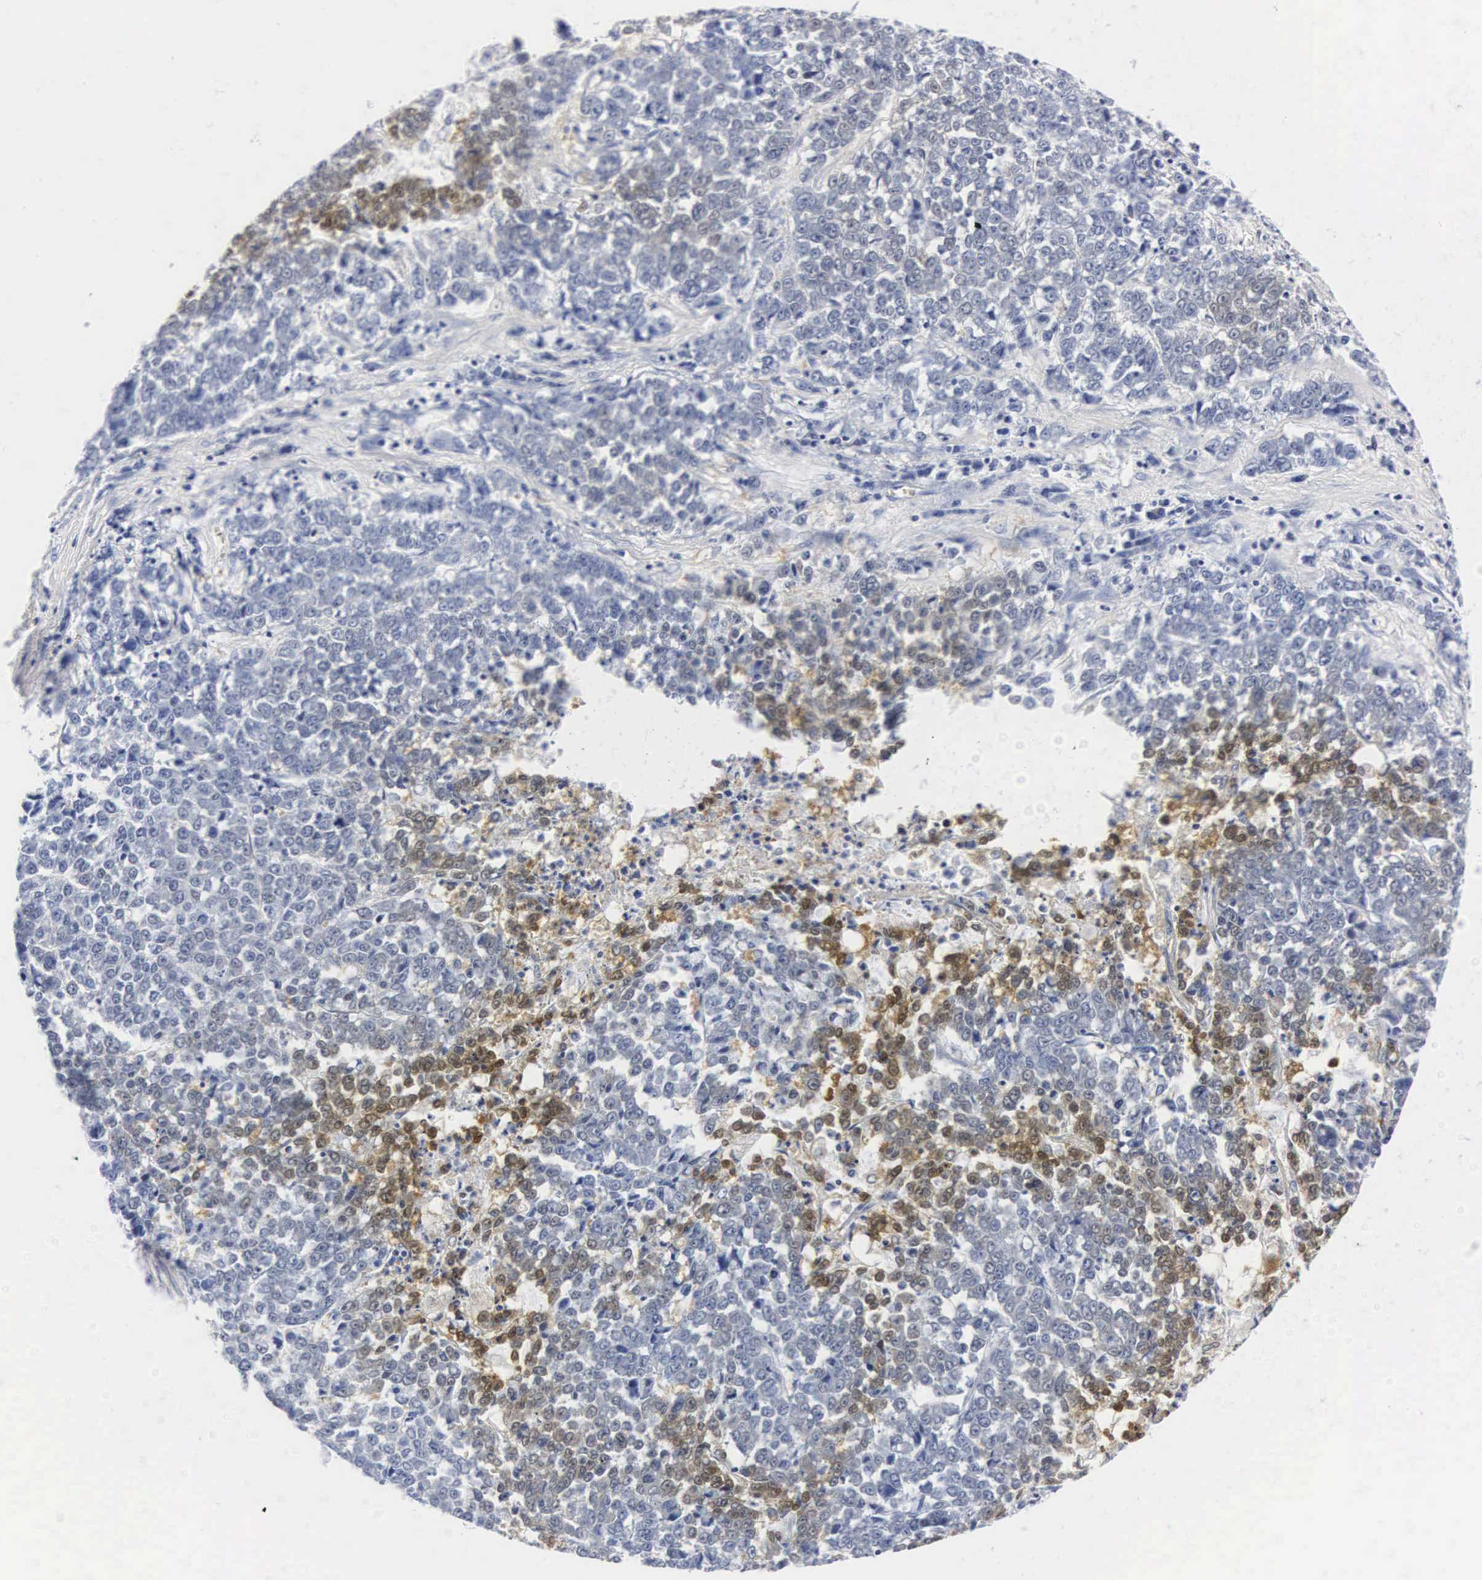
{"staining": {"intensity": "weak", "quantity": "<25%", "location": "cytoplasmic/membranous,nuclear"}, "tissue": "liver cancer", "cell_type": "Tumor cells", "image_type": "cancer", "snomed": [{"axis": "morphology", "description": "Carcinoma, metastatic, NOS"}, {"axis": "topography", "description": "Liver"}], "caption": "An IHC micrograph of liver metastatic carcinoma is shown. There is no staining in tumor cells of liver metastatic carcinoma.", "gene": "ENO2", "patient": {"sex": "female", "age": 58}}